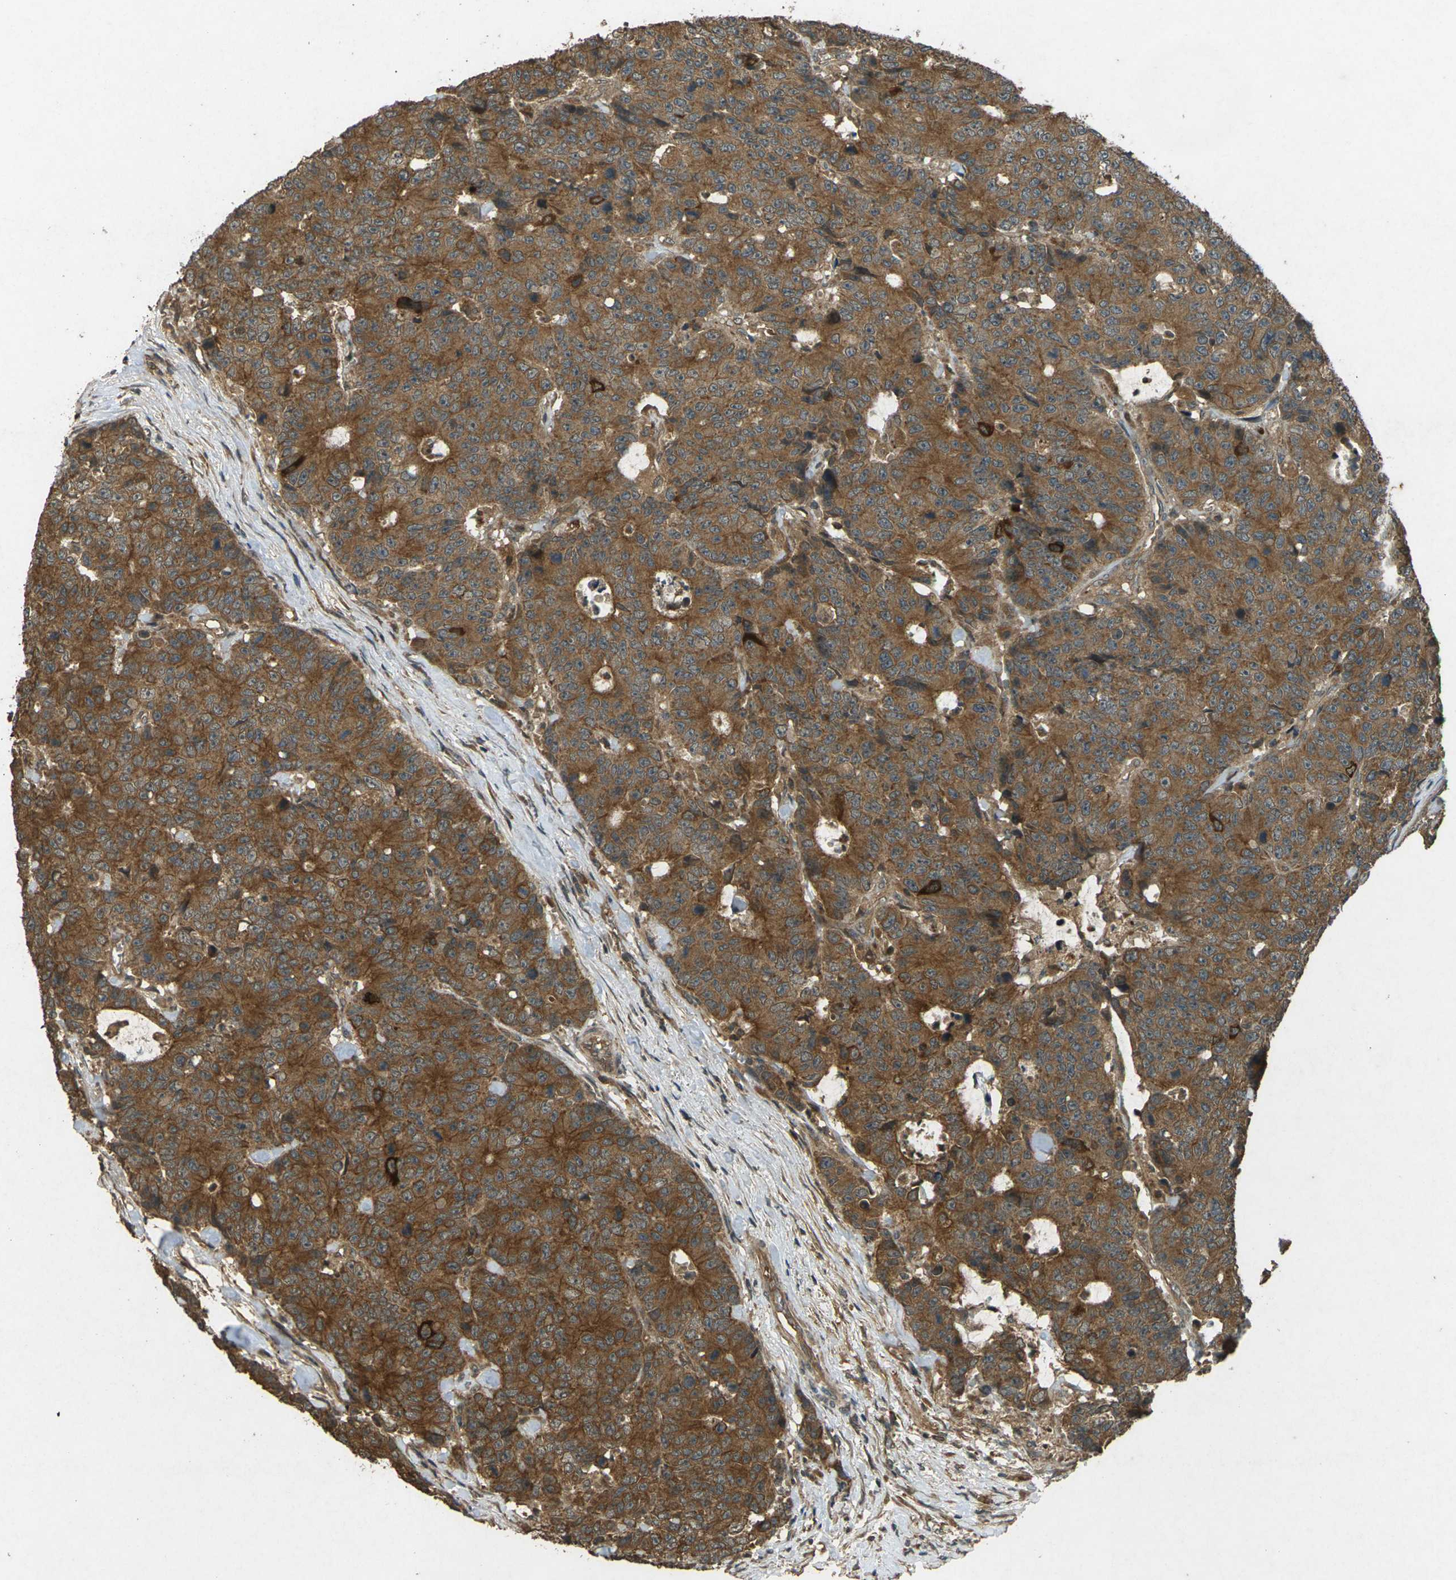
{"staining": {"intensity": "strong", "quantity": ">75%", "location": "cytoplasmic/membranous"}, "tissue": "colorectal cancer", "cell_type": "Tumor cells", "image_type": "cancer", "snomed": [{"axis": "morphology", "description": "Adenocarcinoma, NOS"}, {"axis": "topography", "description": "Colon"}], "caption": "Tumor cells reveal high levels of strong cytoplasmic/membranous expression in approximately >75% of cells in colorectal cancer.", "gene": "TAP1", "patient": {"sex": "female", "age": 86}}